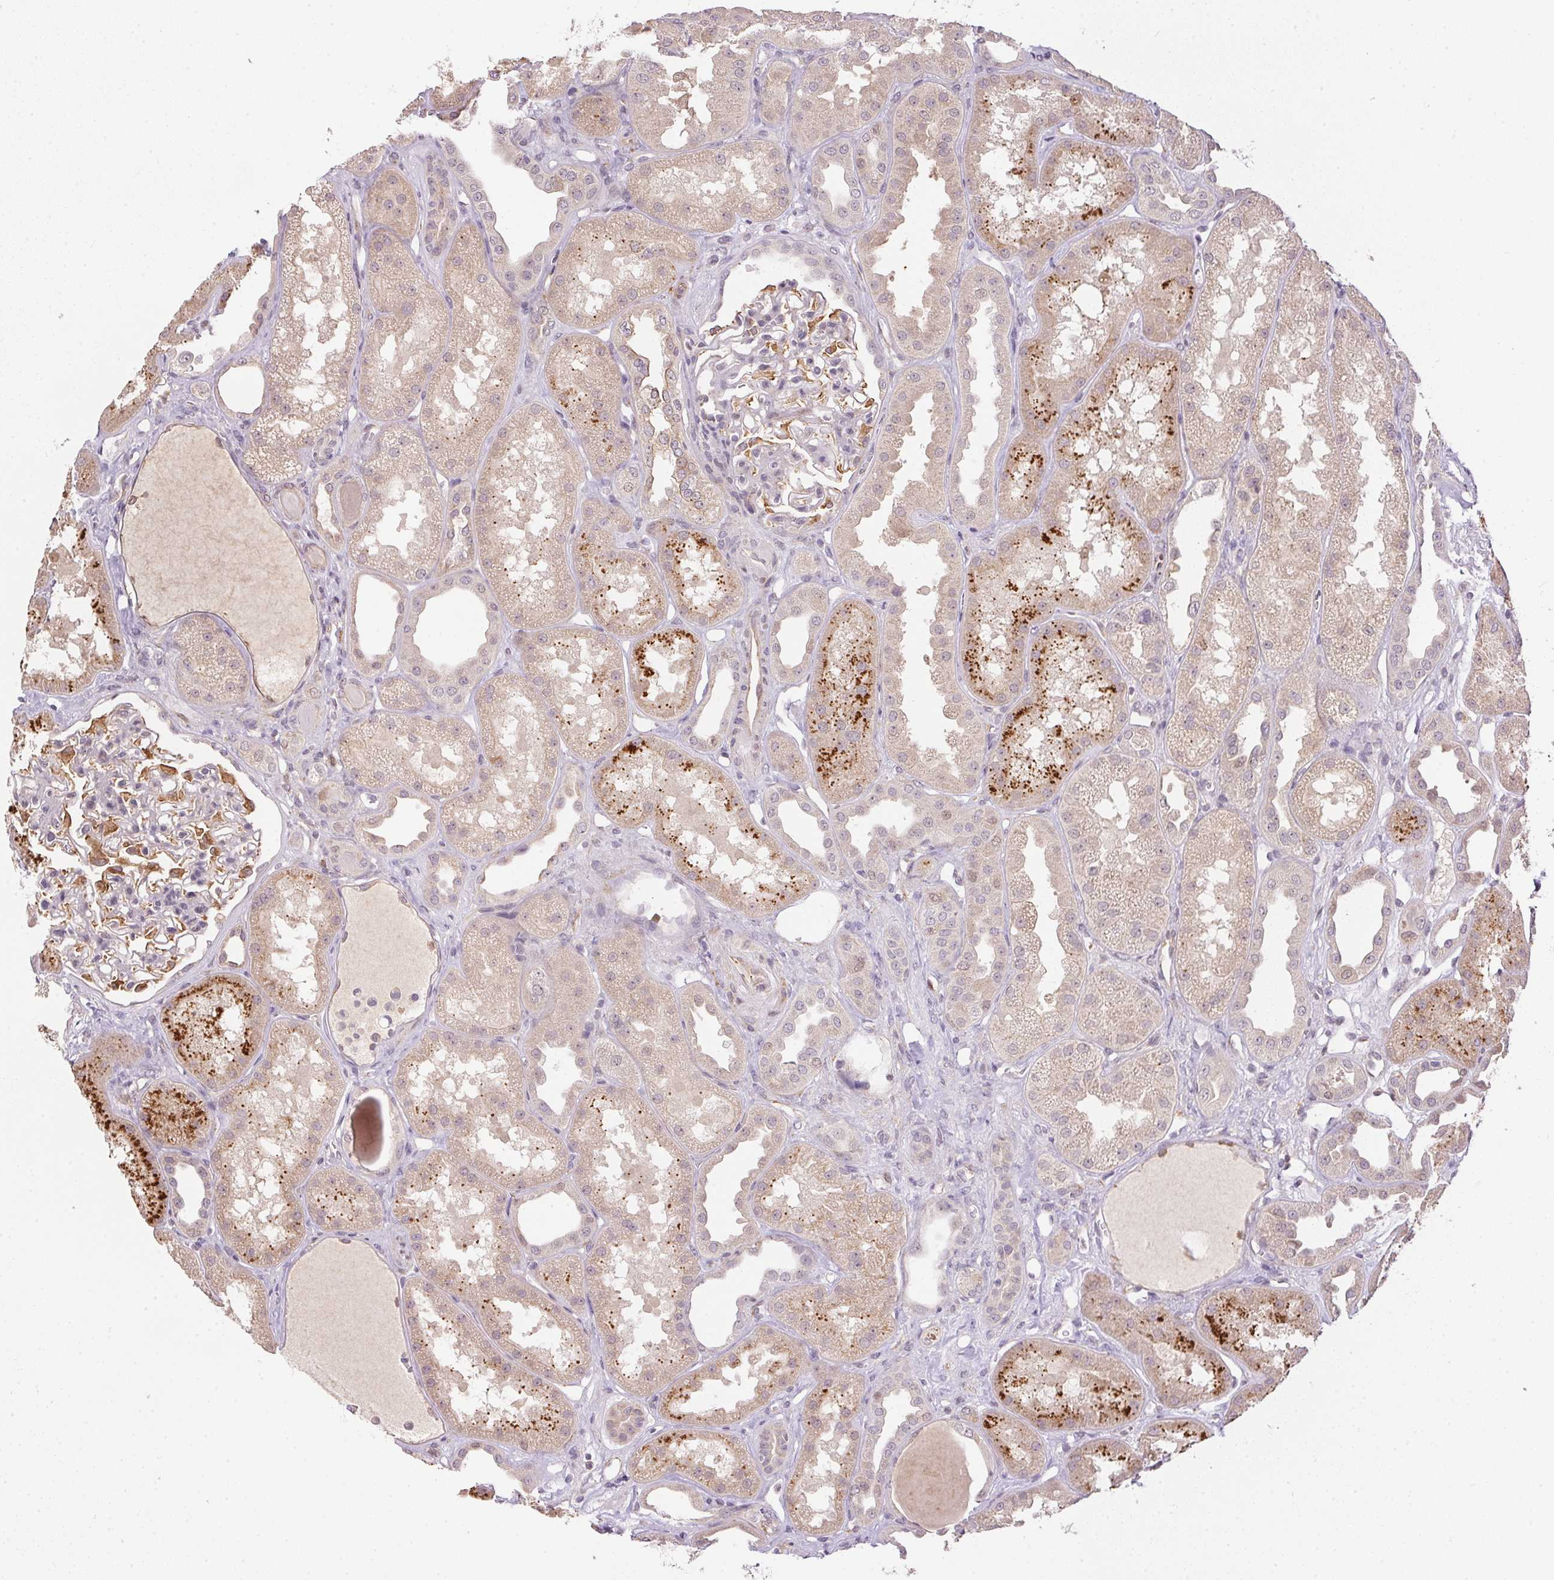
{"staining": {"intensity": "weak", "quantity": "25%-75%", "location": "cytoplasmic/membranous"}, "tissue": "kidney", "cell_type": "Cells in glomeruli", "image_type": "normal", "snomed": [{"axis": "morphology", "description": "Normal tissue, NOS"}, {"axis": "topography", "description": "Kidney"}], "caption": "IHC (DAB) staining of normal human kidney shows weak cytoplasmic/membranous protein positivity in about 25%-75% of cells in glomeruli. (Stains: DAB in brown, nuclei in blue, Microscopy: brightfield microscopy at high magnification).", "gene": "CFAP92", "patient": {"sex": "male", "age": 61}}